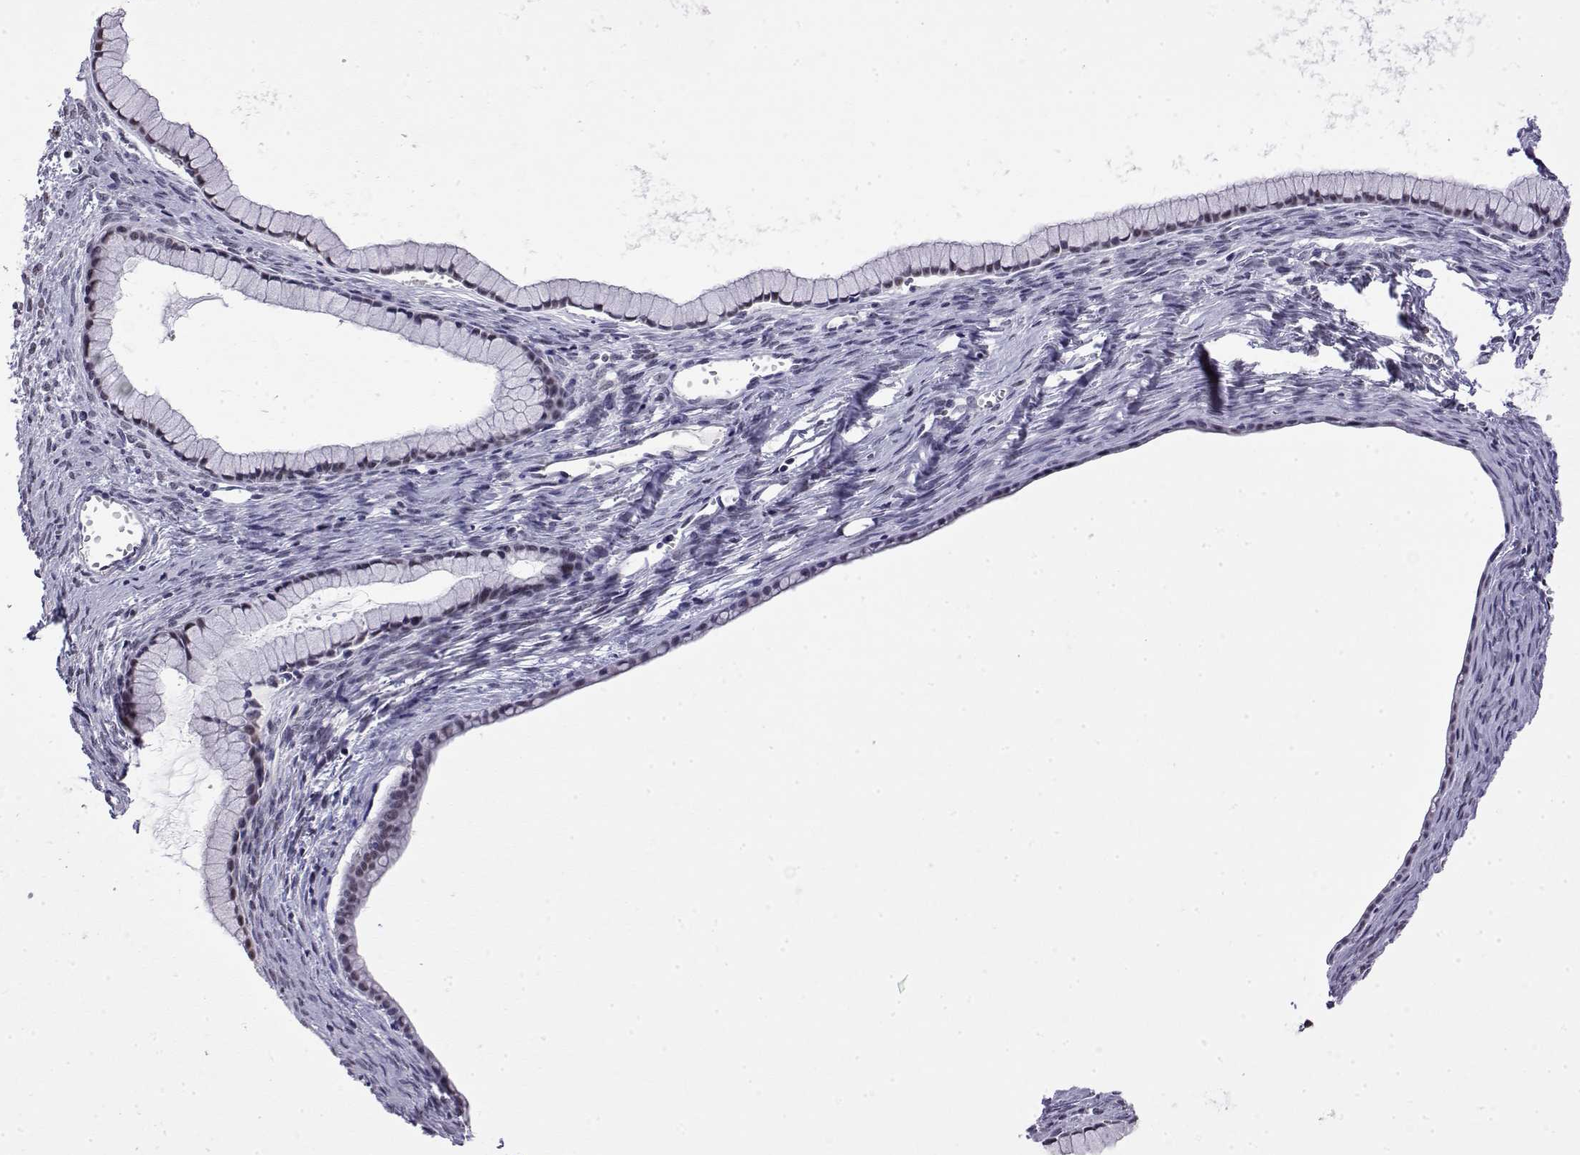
{"staining": {"intensity": "negative", "quantity": "none", "location": "none"}, "tissue": "ovarian cancer", "cell_type": "Tumor cells", "image_type": "cancer", "snomed": [{"axis": "morphology", "description": "Cystadenocarcinoma, mucinous, NOS"}, {"axis": "topography", "description": "Ovary"}], "caption": "Ovarian mucinous cystadenocarcinoma was stained to show a protein in brown. There is no significant expression in tumor cells.", "gene": "POLDIP3", "patient": {"sex": "female", "age": 41}}